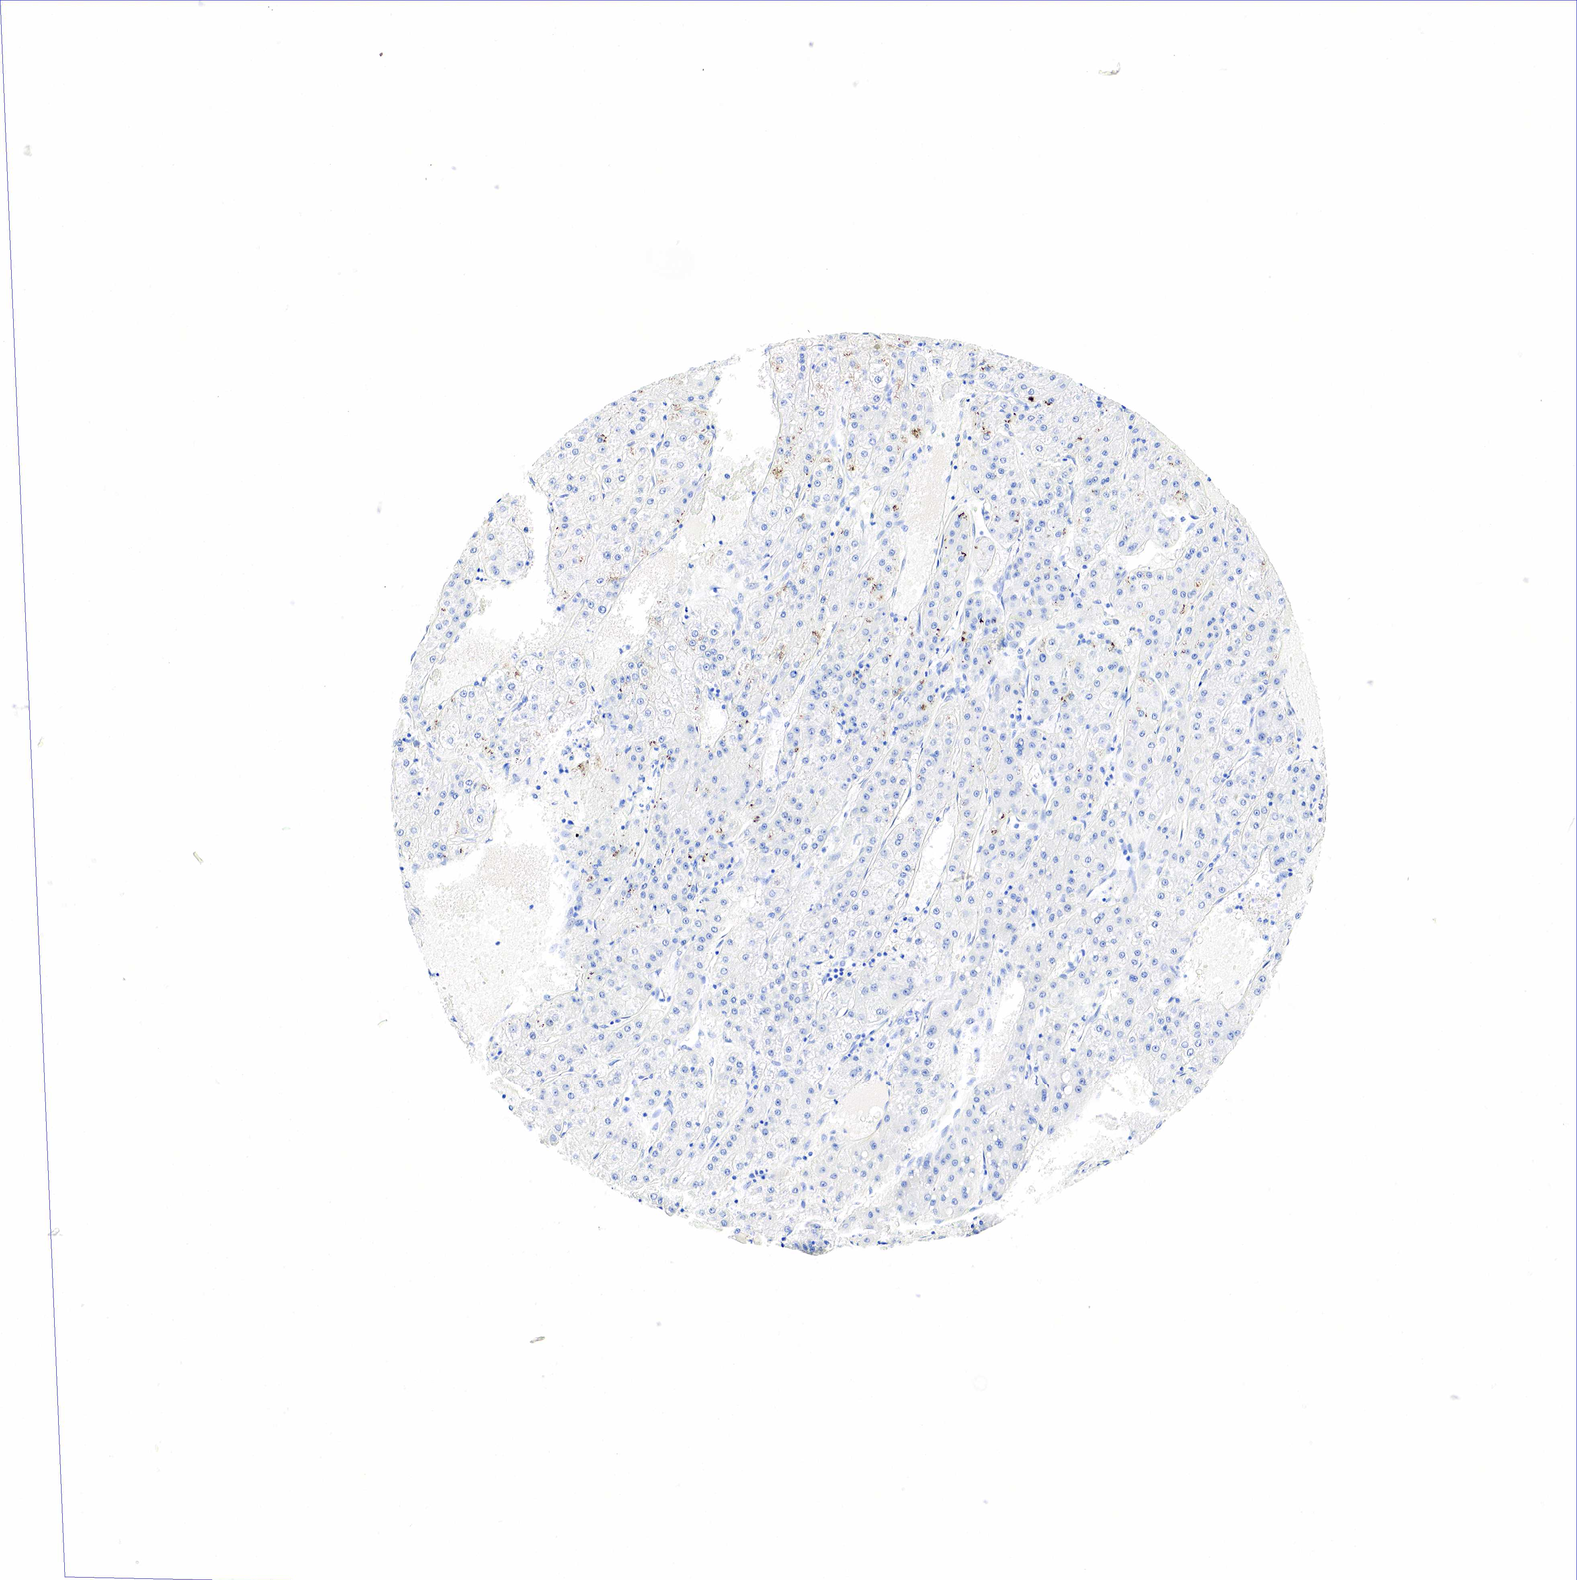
{"staining": {"intensity": "moderate", "quantity": "<25%", "location": "cytoplasmic/membranous"}, "tissue": "liver cancer", "cell_type": "Tumor cells", "image_type": "cancer", "snomed": [{"axis": "morphology", "description": "Carcinoma, Hepatocellular, NOS"}, {"axis": "topography", "description": "Liver"}], "caption": "DAB immunohistochemical staining of human liver hepatocellular carcinoma displays moderate cytoplasmic/membranous protein positivity in approximately <25% of tumor cells.", "gene": "CHGA", "patient": {"sex": "female", "age": 52}}